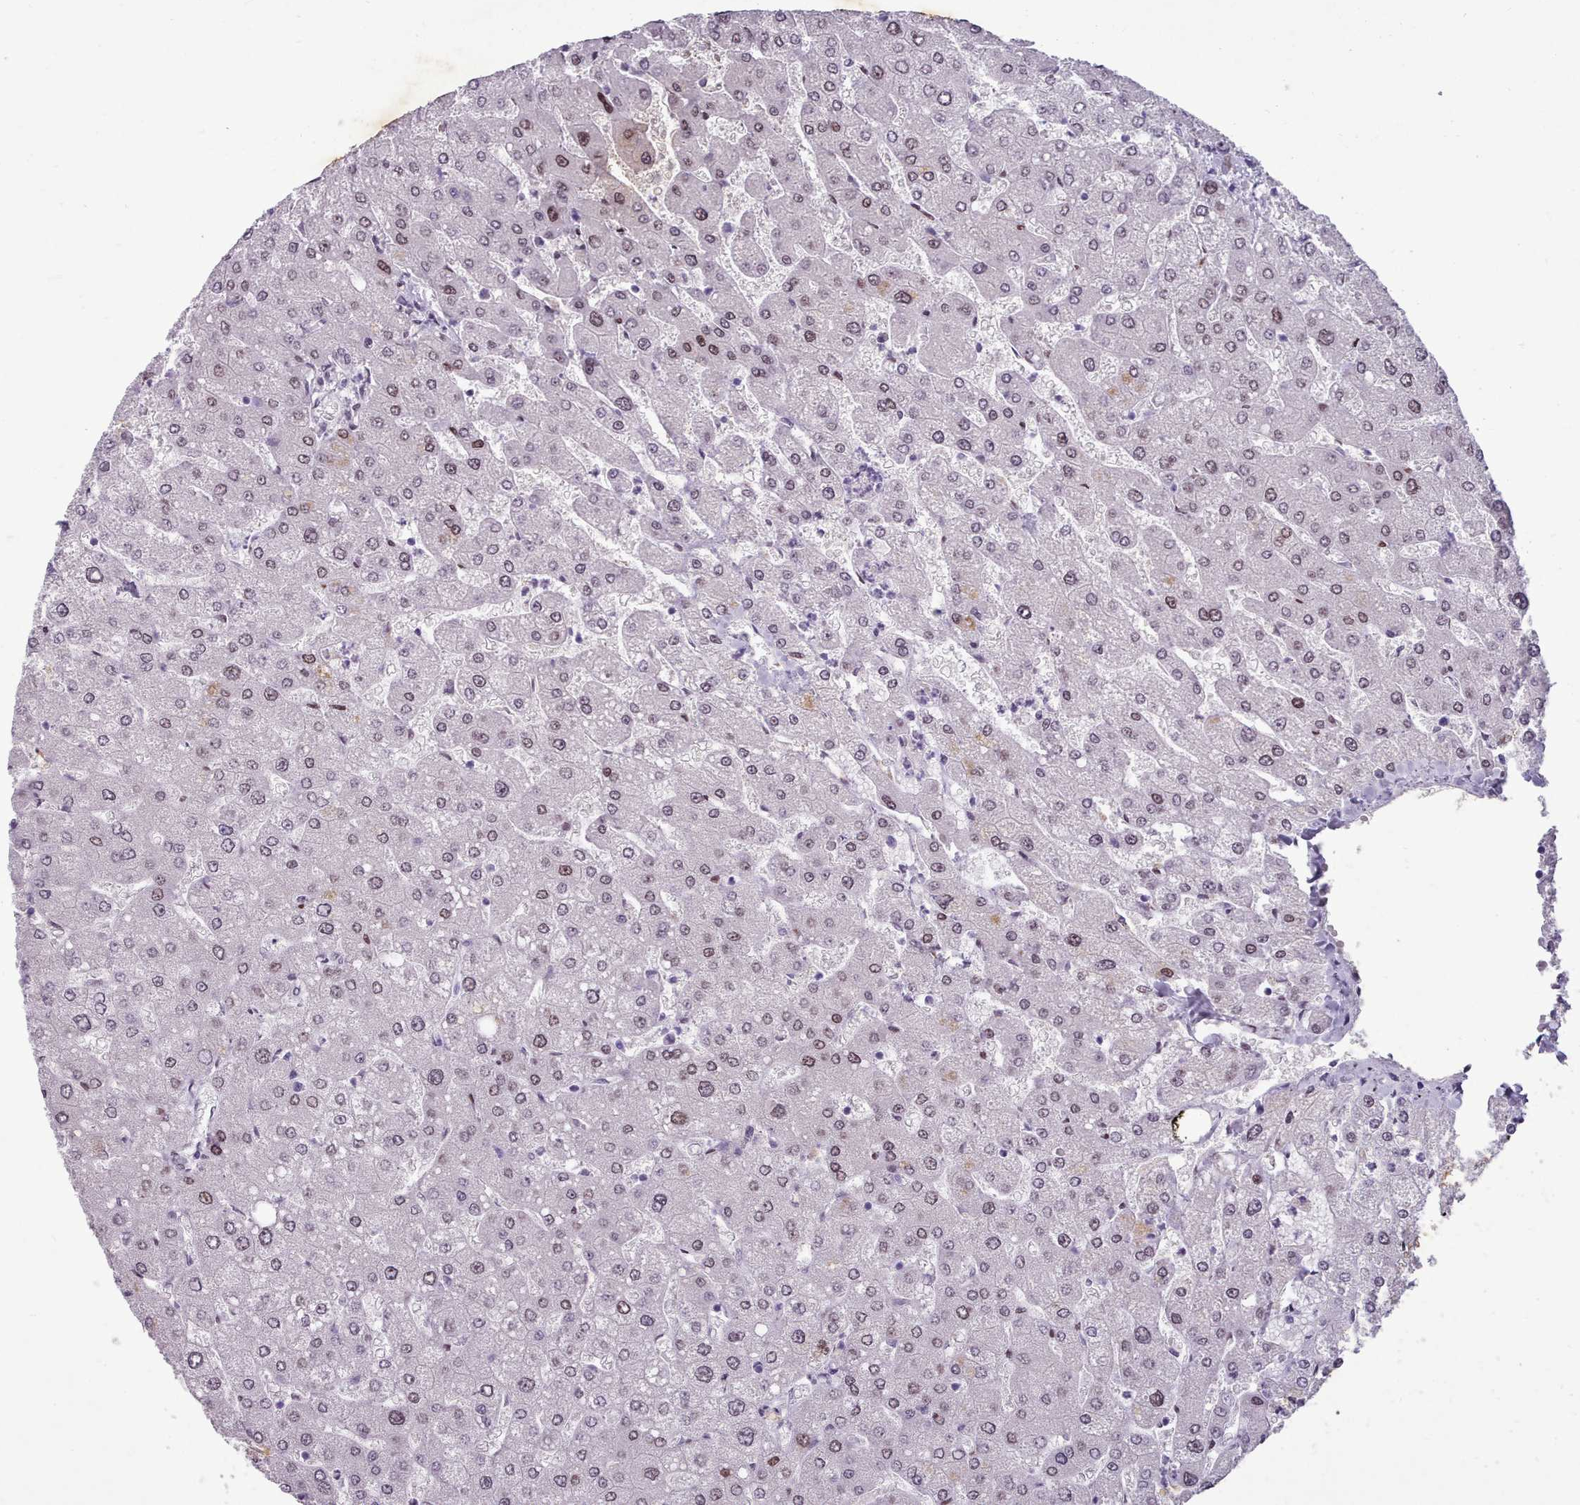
{"staining": {"intensity": "moderate", "quantity": "25%-75%", "location": "nuclear"}, "tissue": "liver", "cell_type": "Cholangiocytes", "image_type": "normal", "snomed": [{"axis": "morphology", "description": "Normal tissue, NOS"}, {"axis": "topography", "description": "Liver"}], "caption": "This is a photomicrograph of IHC staining of normal liver, which shows moderate staining in the nuclear of cholangiocytes.", "gene": "KCNT2", "patient": {"sex": "male", "age": 55}}